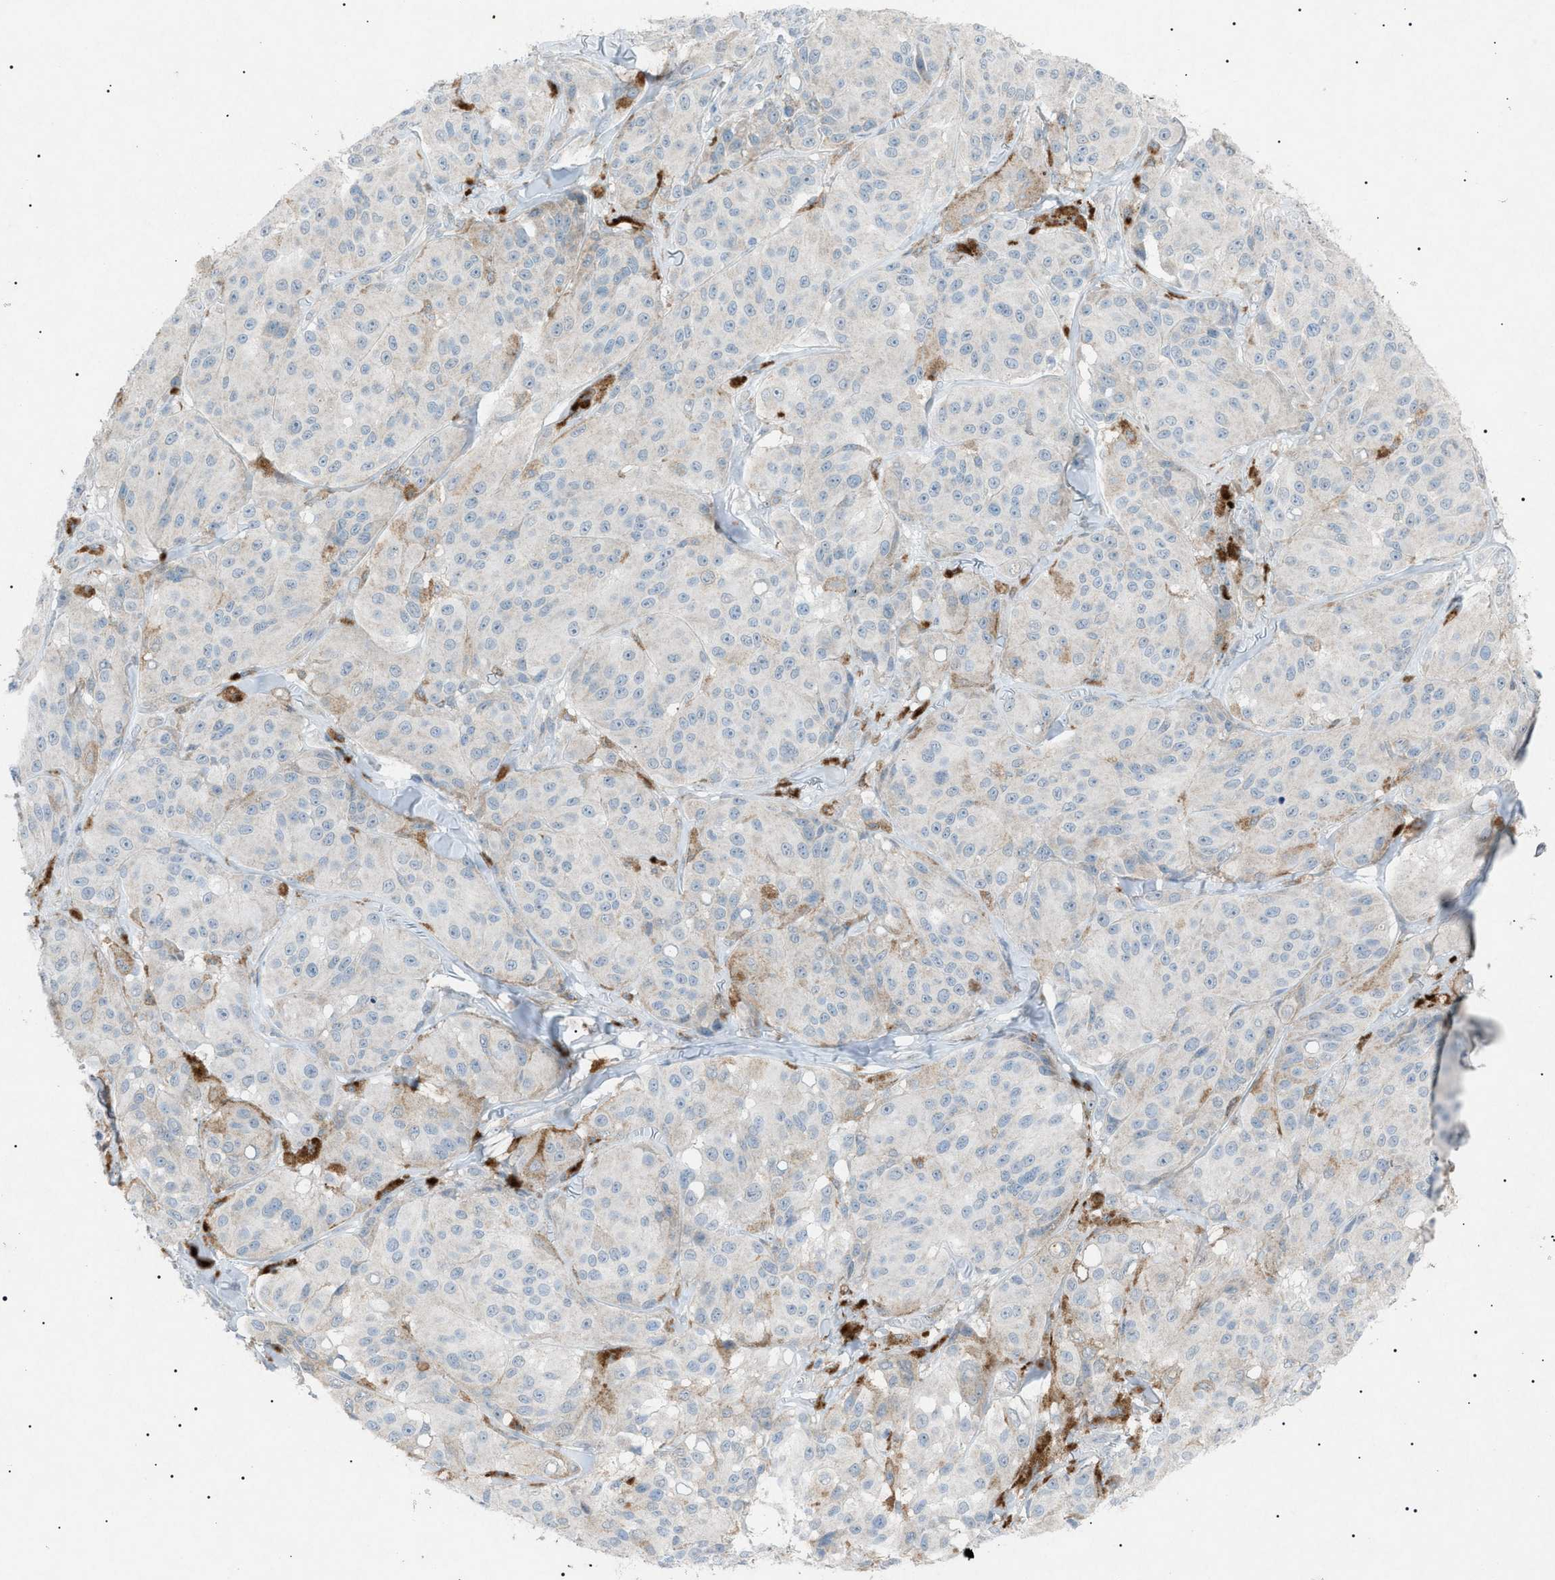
{"staining": {"intensity": "negative", "quantity": "none", "location": "none"}, "tissue": "melanoma", "cell_type": "Tumor cells", "image_type": "cancer", "snomed": [{"axis": "morphology", "description": "Malignant melanoma, NOS"}, {"axis": "topography", "description": "Skin"}], "caption": "Immunohistochemistry image of neoplastic tissue: human melanoma stained with DAB (3,3'-diaminobenzidine) displays no significant protein positivity in tumor cells. (Brightfield microscopy of DAB immunohistochemistry (IHC) at high magnification).", "gene": "BTK", "patient": {"sex": "male", "age": 84}}